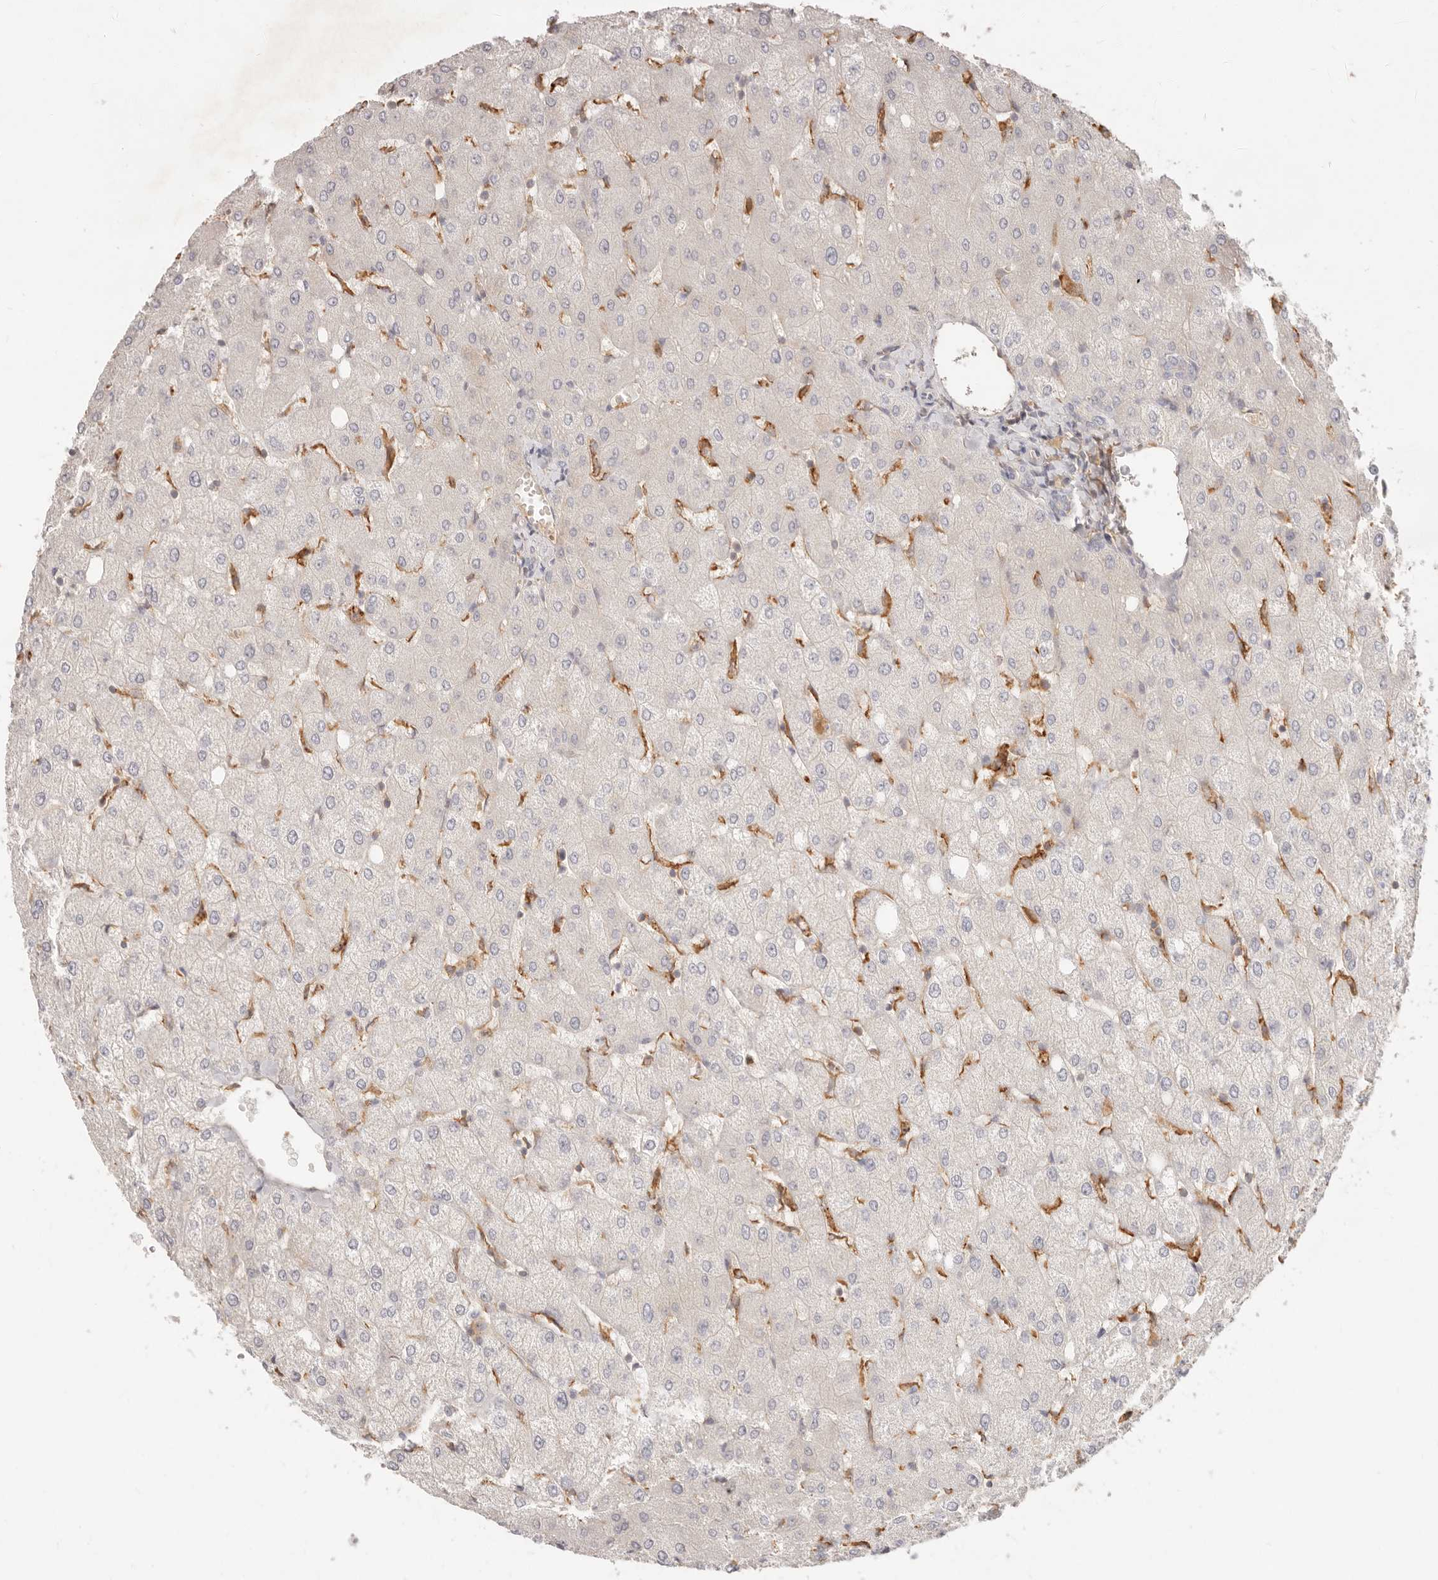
{"staining": {"intensity": "negative", "quantity": "none", "location": "none"}, "tissue": "liver", "cell_type": "Cholangiocytes", "image_type": "normal", "snomed": [{"axis": "morphology", "description": "Normal tissue, NOS"}, {"axis": "topography", "description": "Liver"}], "caption": "Micrograph shows no protein positivity in cholangiocytes of benign liver.", "gene": "NECAP2", "patient": {"sex": "female", "age": 54}}